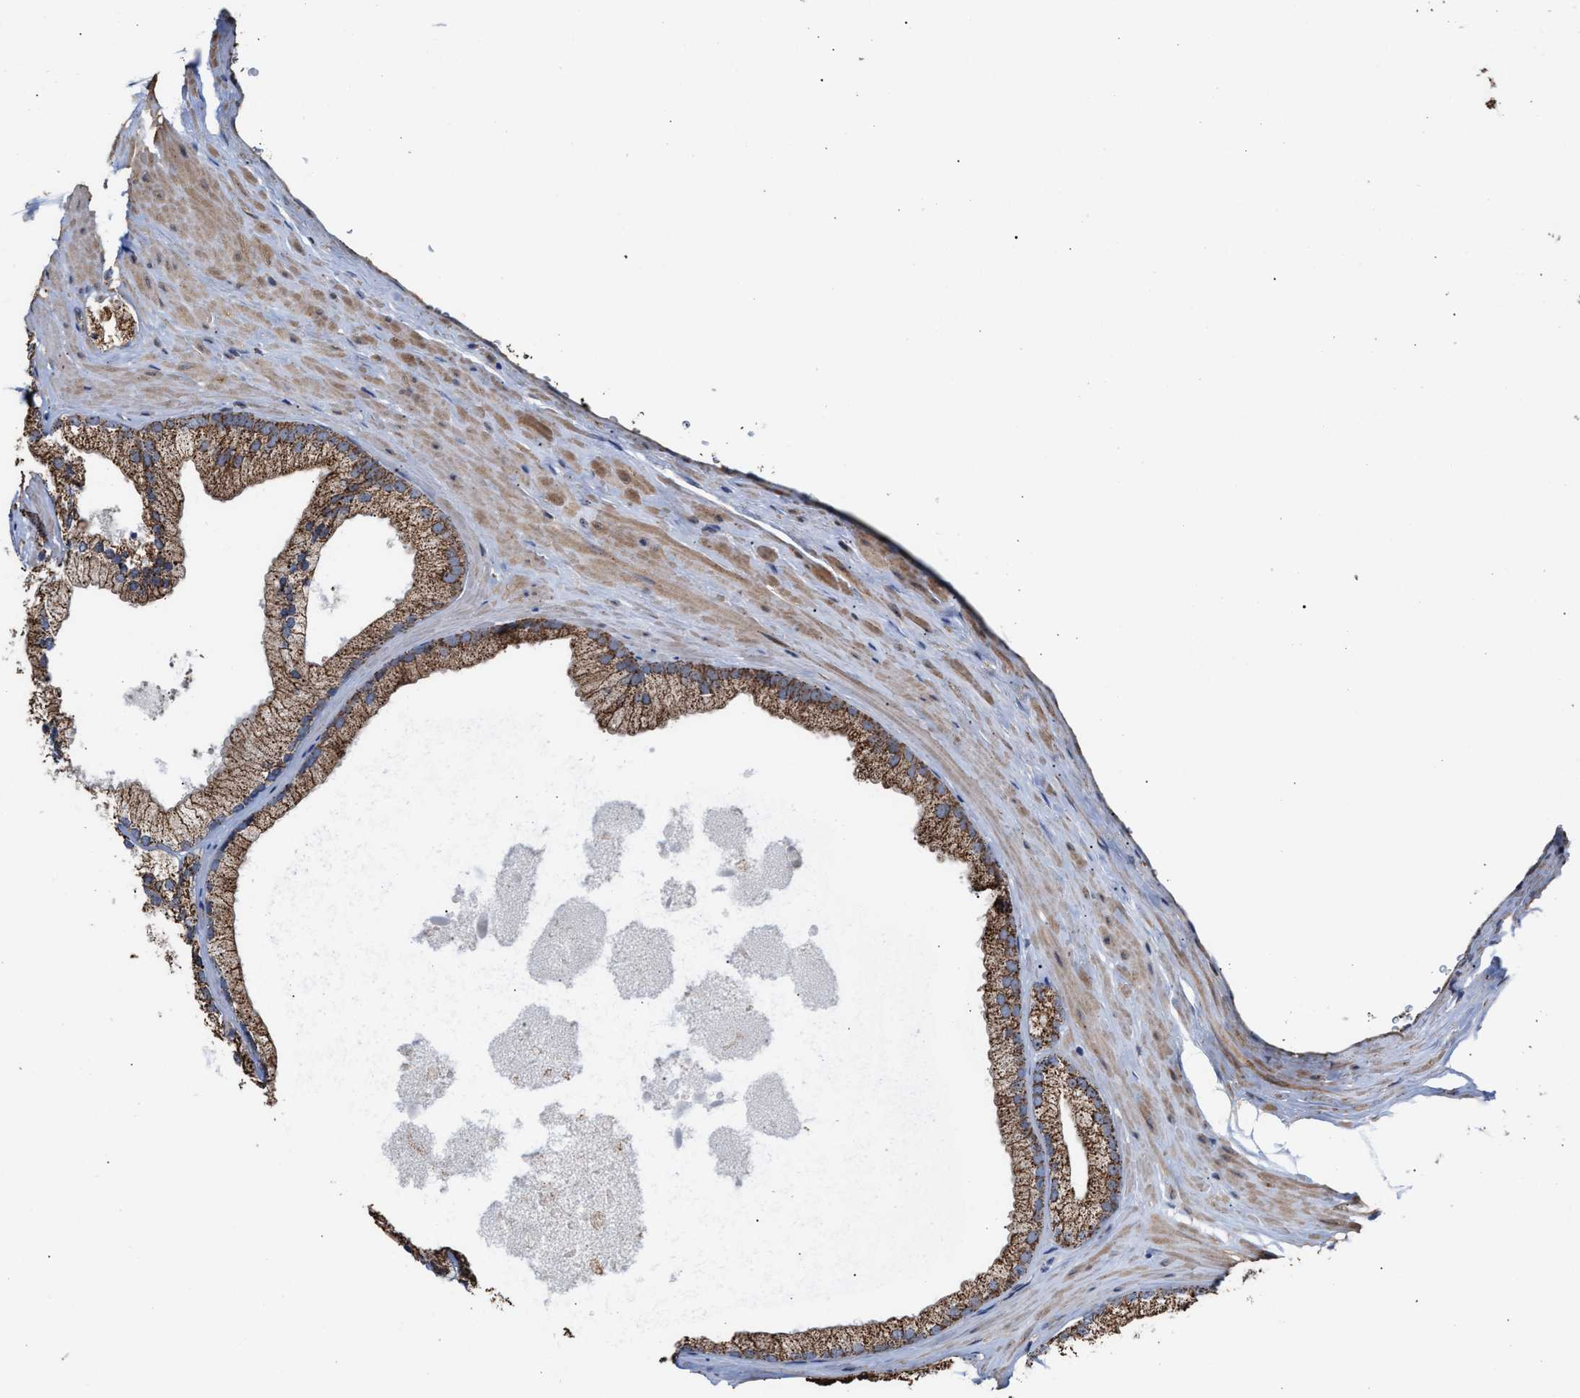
{"staining": {"intensity": "moderate", "quantity": ">75%", "location": "cytoplasmic/membranous"}, "tissue": "prostate cancer", "cell_type": "Tumor cells", "image_type": "cancer", "snomed": [{"axis": "morphology", "description": "Adenocarcinoma, Low grade"}, {"axis": "topography", "description": "Prostate"}], "caption": "Tumor cells reveal moderate cytoplasmic/membranous expression in approximately >75% of cells in prostate cancer.", "gene": "EXOSC2", "patient": {"sex": "male", "age": 65}}